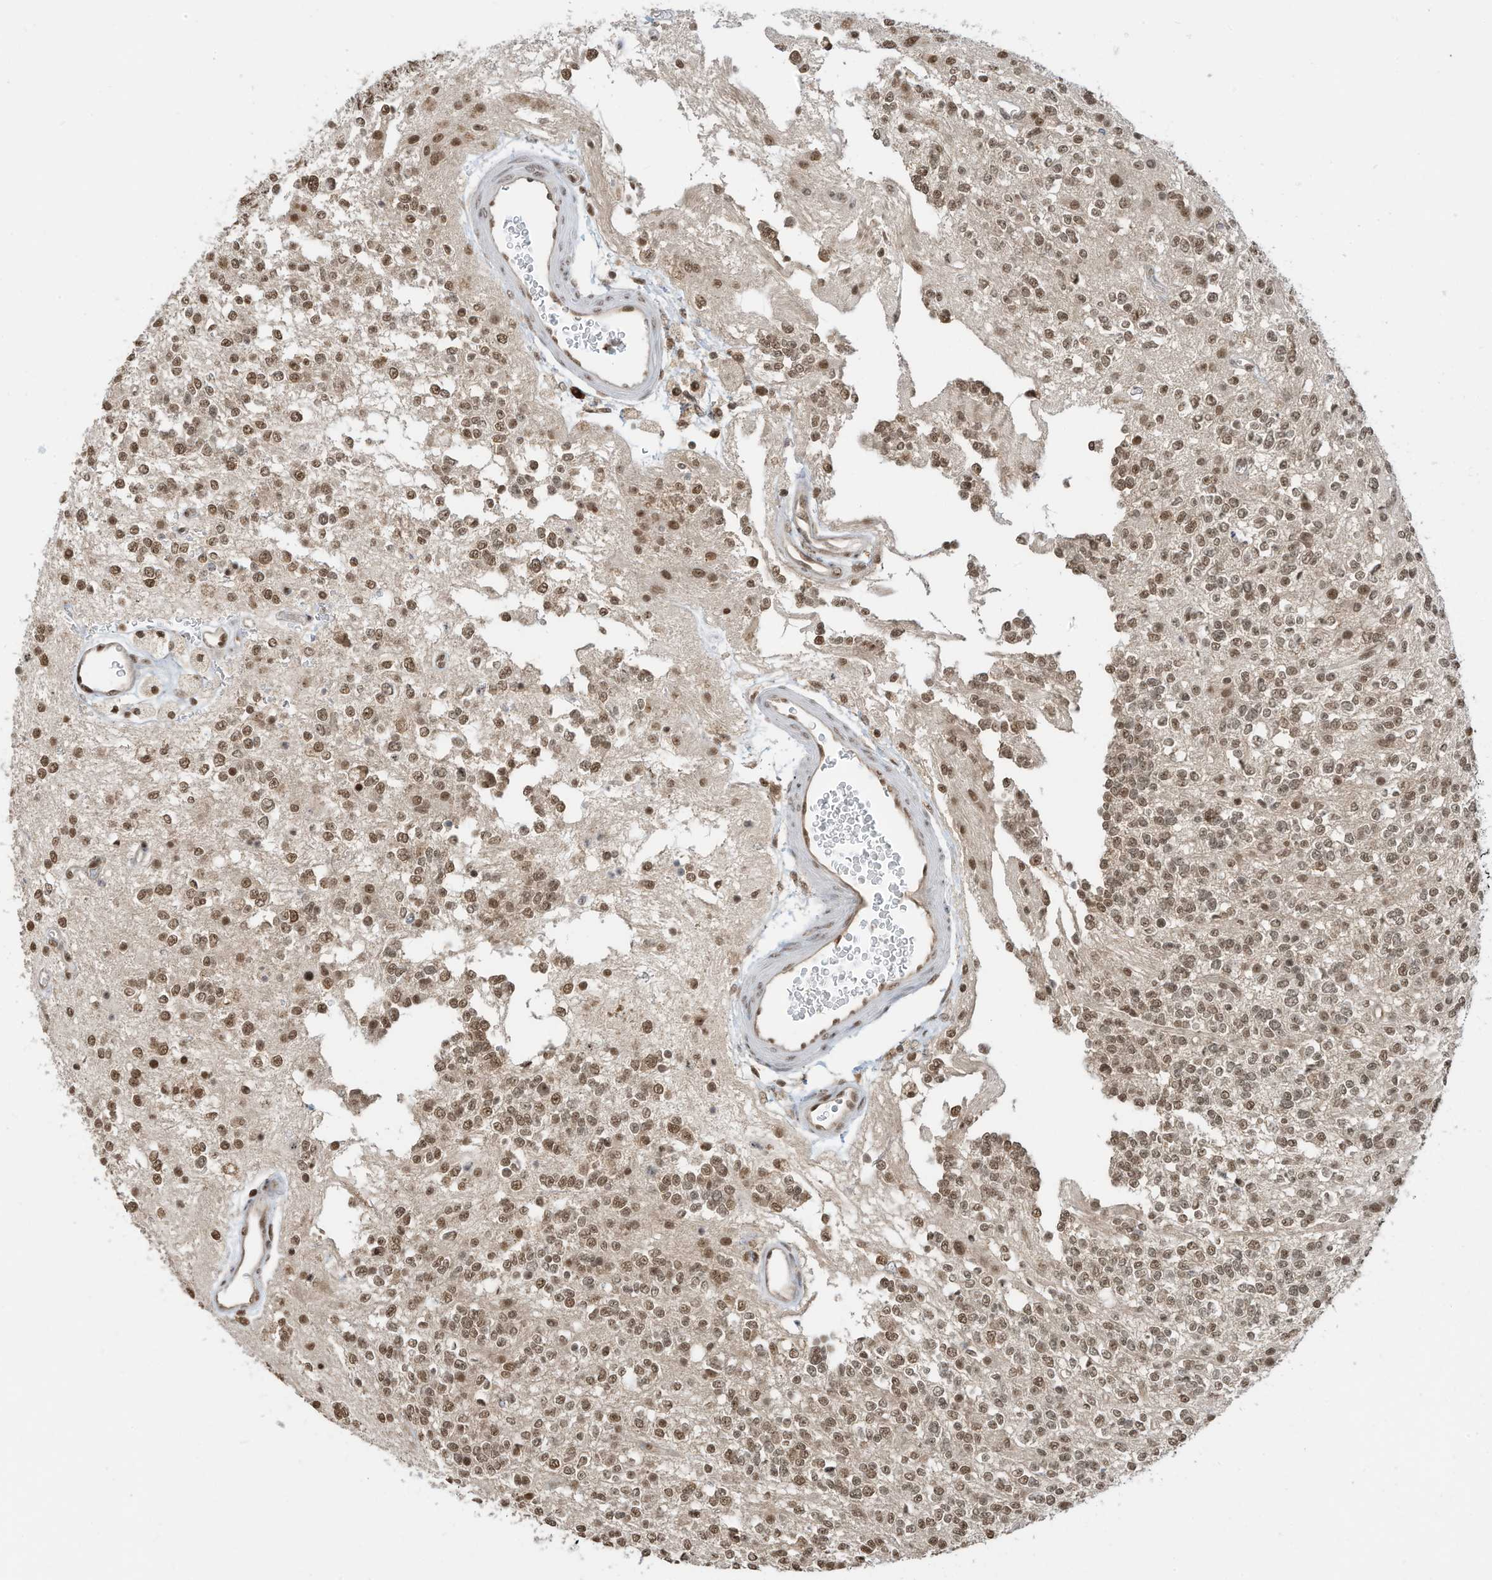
{"staining": {"intensity": "moderate", "quantity": ">75%", "location": "nuclear"}, "tissue": "glioma", "cell_type": "Tumor cells", "image_type": "cancer", "snomed": [{"axis": "morphology", "description": "Glioma, malignant, High grade"}, {"axis": "topography", "description": "Brain"}], "caption": "IHC photomicrograph of human glioma stained for a protein (brown), which demonstrates medium levels of moderate nuclear expression in approximately >75% of tumor cells.", "gene": "ZNF195", "patient": {"sex": "male", "age": 34}}